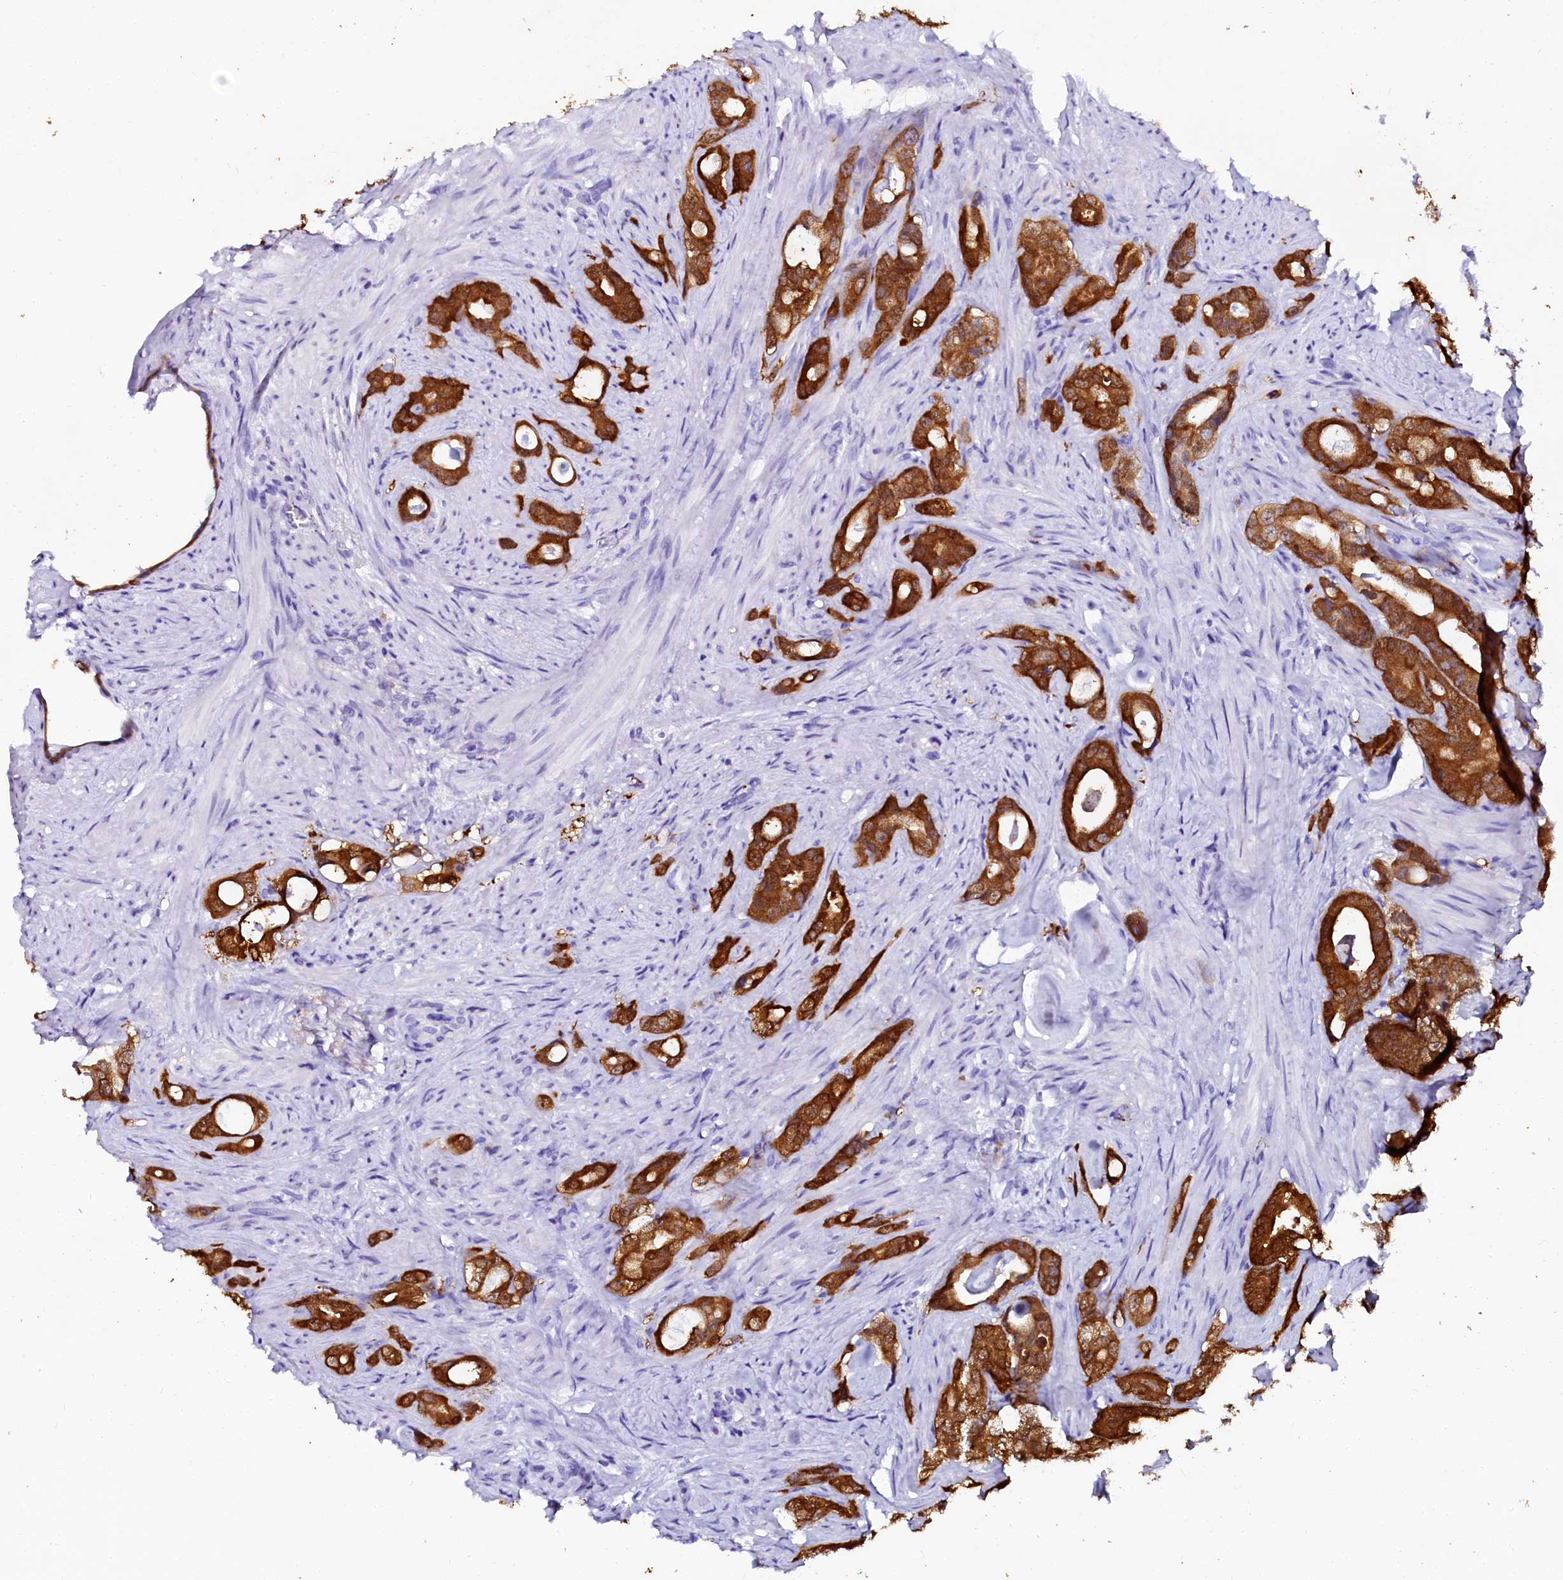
{"staining": {"intensity": "strong", "quantity": ">75%", "location": "cytoplasmic/membranous"}, "tissue": "prostate cancer", "cell_type": "Tumor cells", "image_type": "cancer", "snomed": [{"axis": "morphology", "description": "Adenocarcinoma, Low grade"}, {"axis": "topography", "description": "Prostate"}], "caption": "IHC micrograph of neoplastic tissue: low-grade adenocarcinoma (prostate) stained using IHC demonstrates high levels of strong protein expression localized specifically in the cytoplasmic/membranous of tumor cells, appearing as a cytoplasmic/membranous brown color.", "gene": "SORD", "patient": {"sex": "male", "age": 63}}